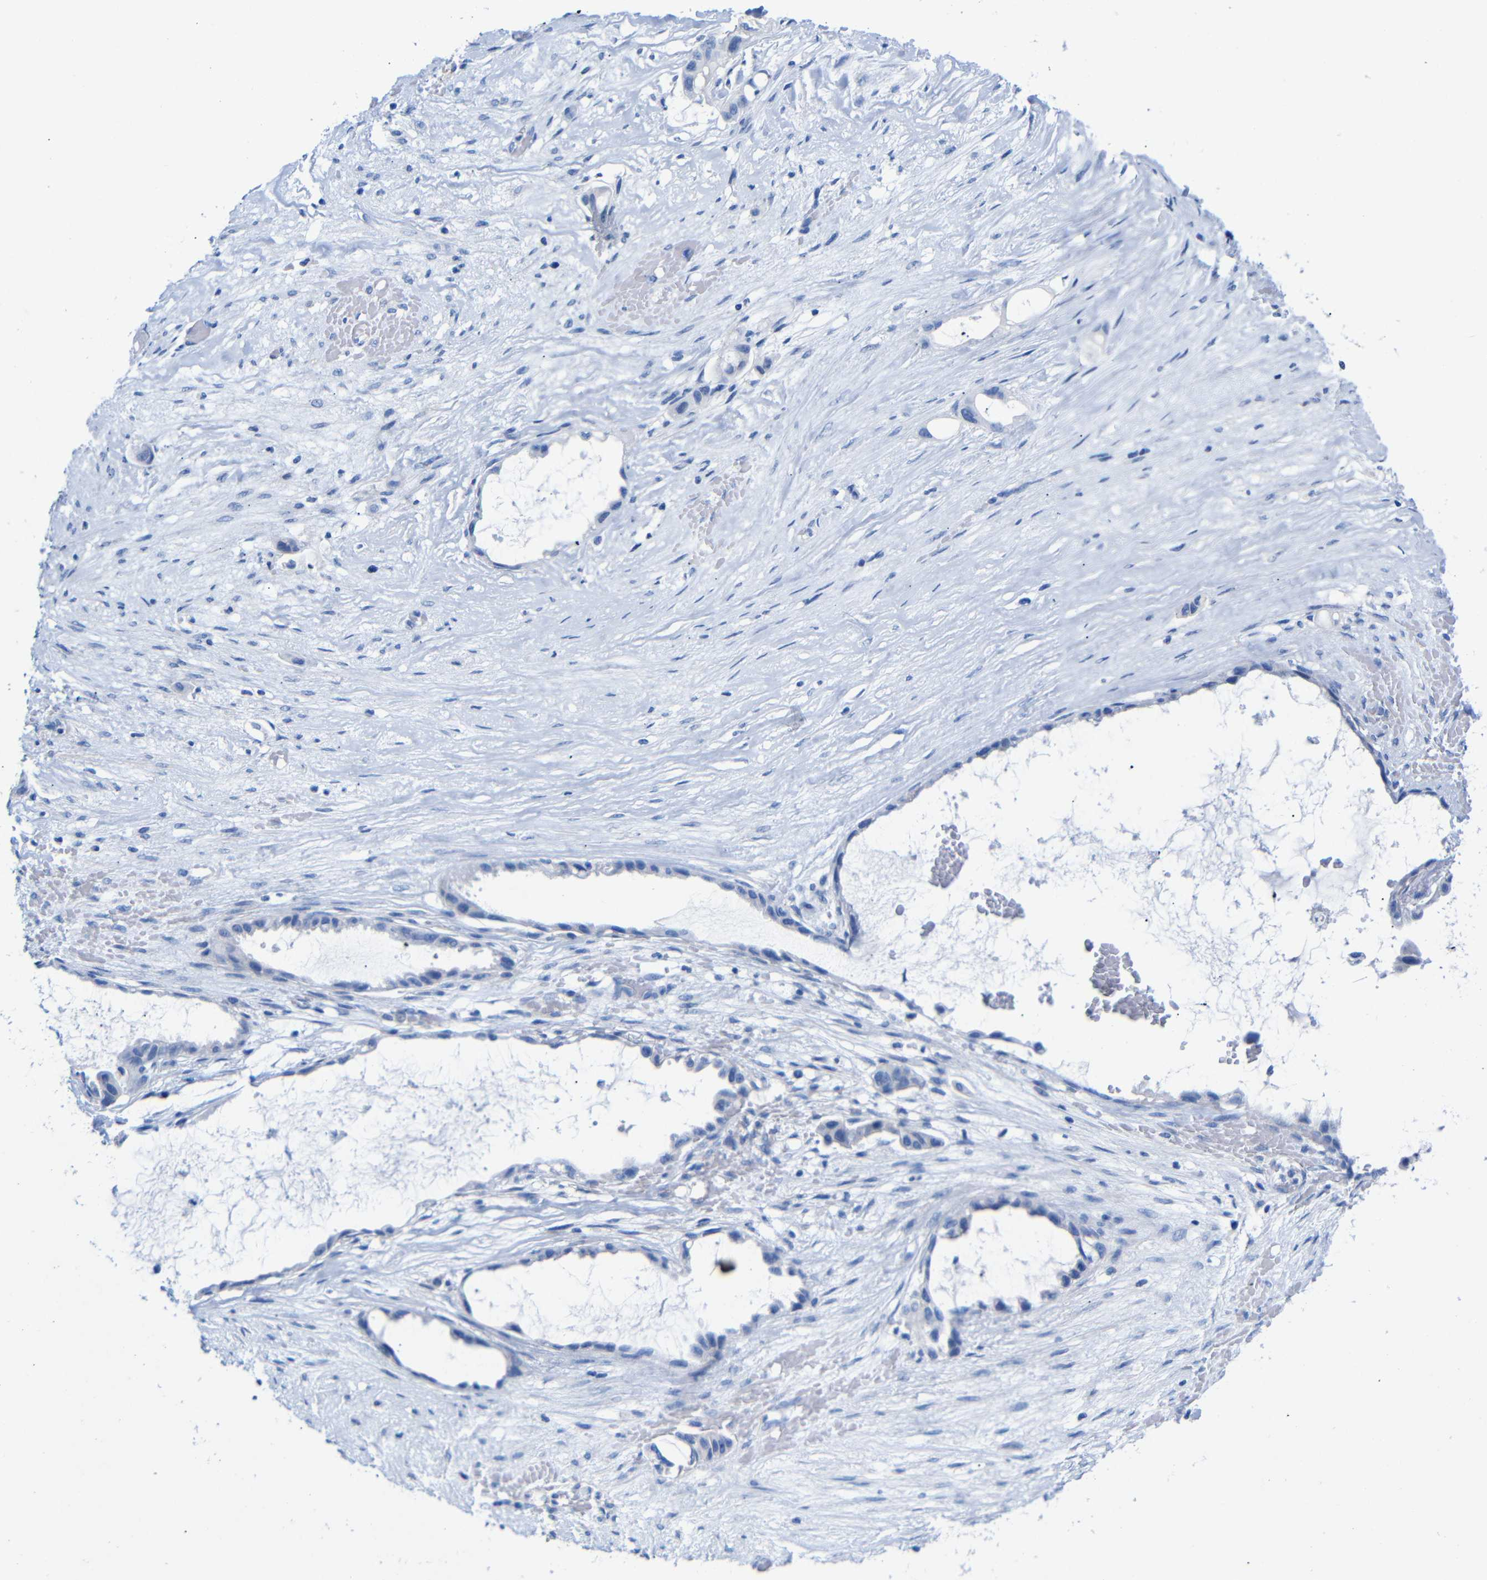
{"staining": {"intensity": "negative", "quantity": "none", "location": "none"}, "tissue": "liver cancer", "cell_type": "Tumor cells", "image_type": "cancer", "snomed": [{"axis": "morphology", "description": "Cholangiocarcinoma"}, {"axis": "topography", "description": "Liver"}], "caption": "A photomicrograph of liver cancer (cholangiocarcinoma) stained for a protein shows no brown staining in tumor cells.", "gene": "CGNL1", "patient": {"sex": "female", "age": 65}}